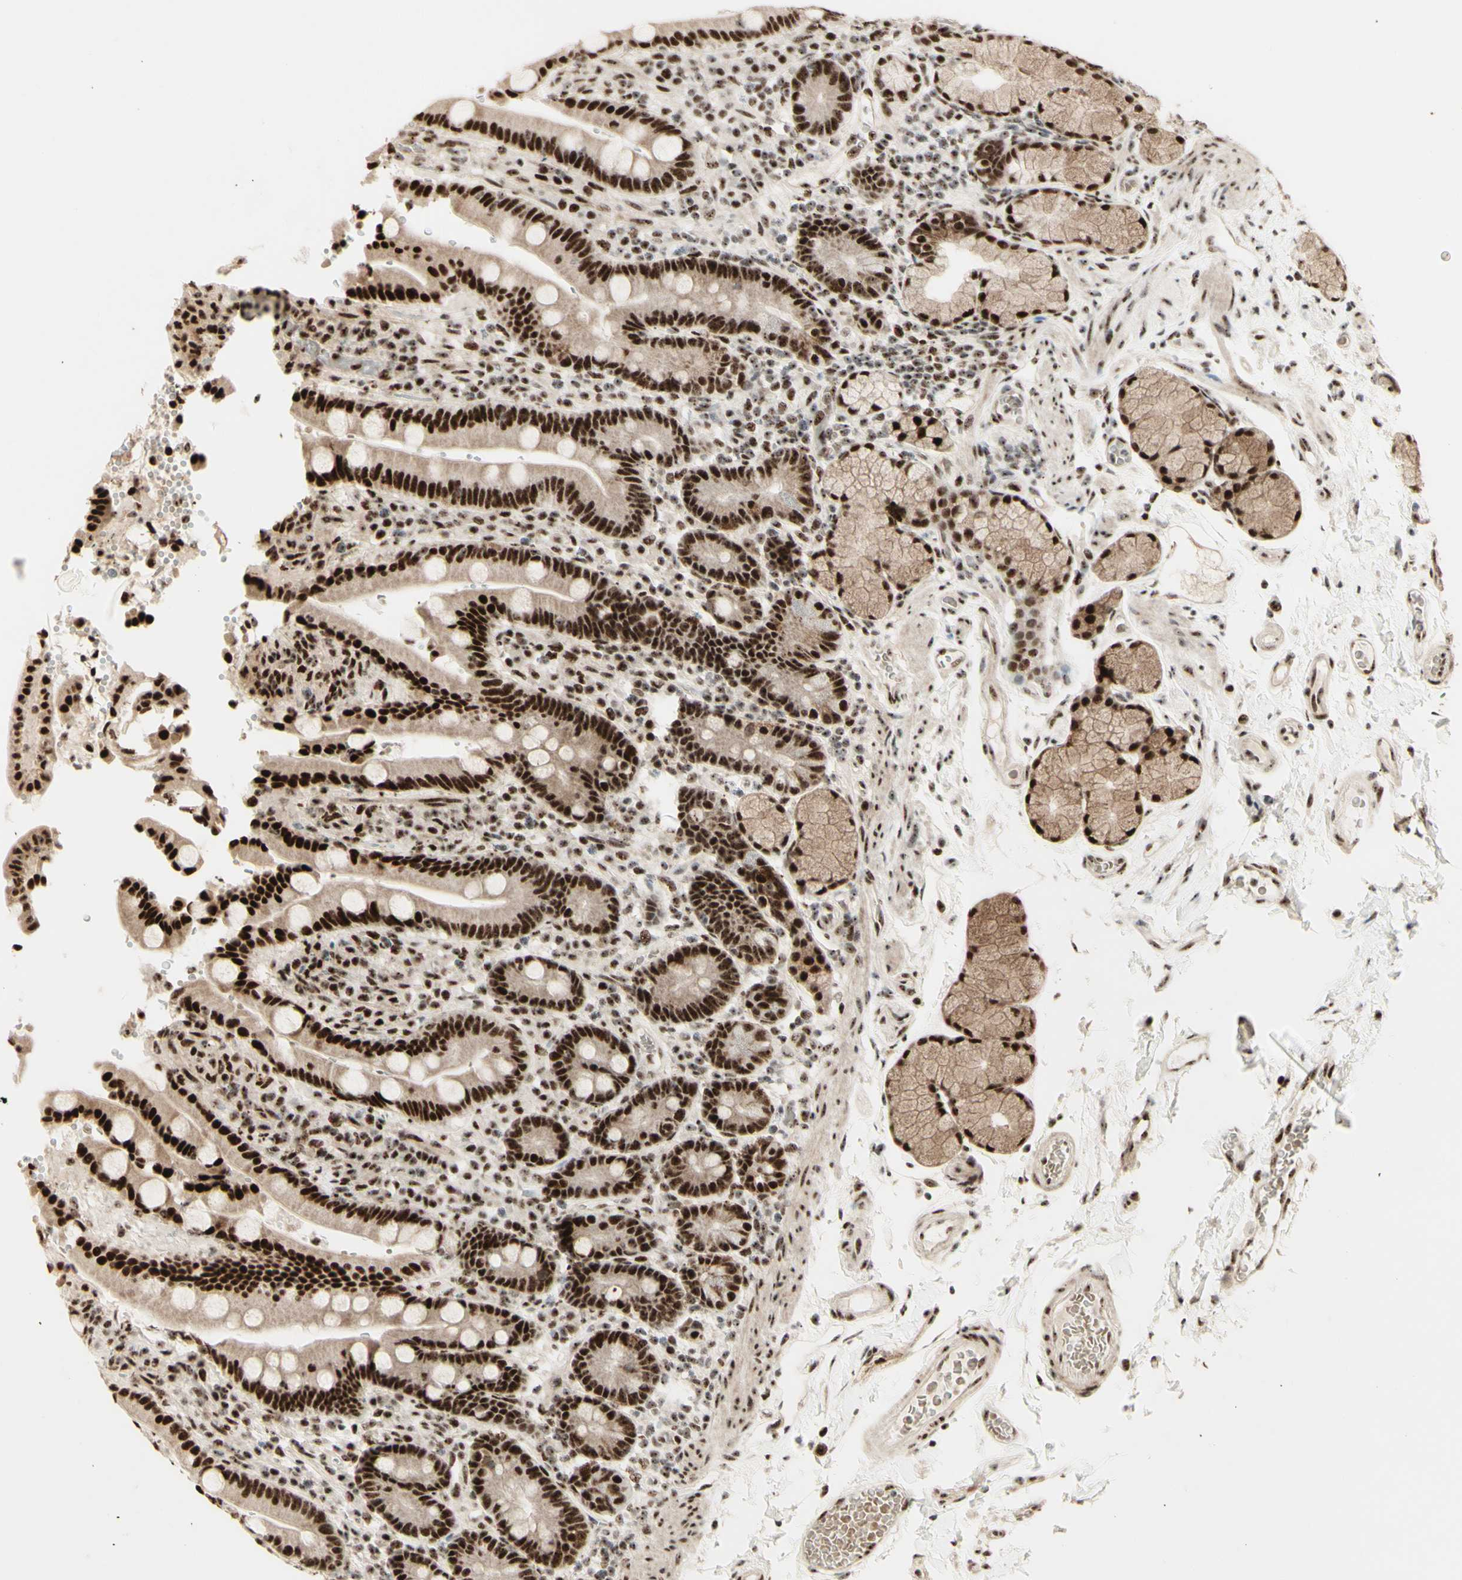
{"staining": {"intensity": "strong", "quantity": ">75%", "location": "cytoplasmic/membranous,nuclear"}, "tissue": "duodenum", "cell_type": "Glandular cells", "image_type": "normal", "snomed": [{"axis": "morphology", "description": "Normal tissue, NOS"}, {"axis": "topography", "description": "Small intestine, NOS"}], "caption": "Strong cytoplasmic/membranous,nuclear staining for a protein is identified in about >75% of glandular cells of unremarkable duodenum using immunohistochemistry.", "gene": "DHX9", "patient": {"sex": "female", "age": 71}}